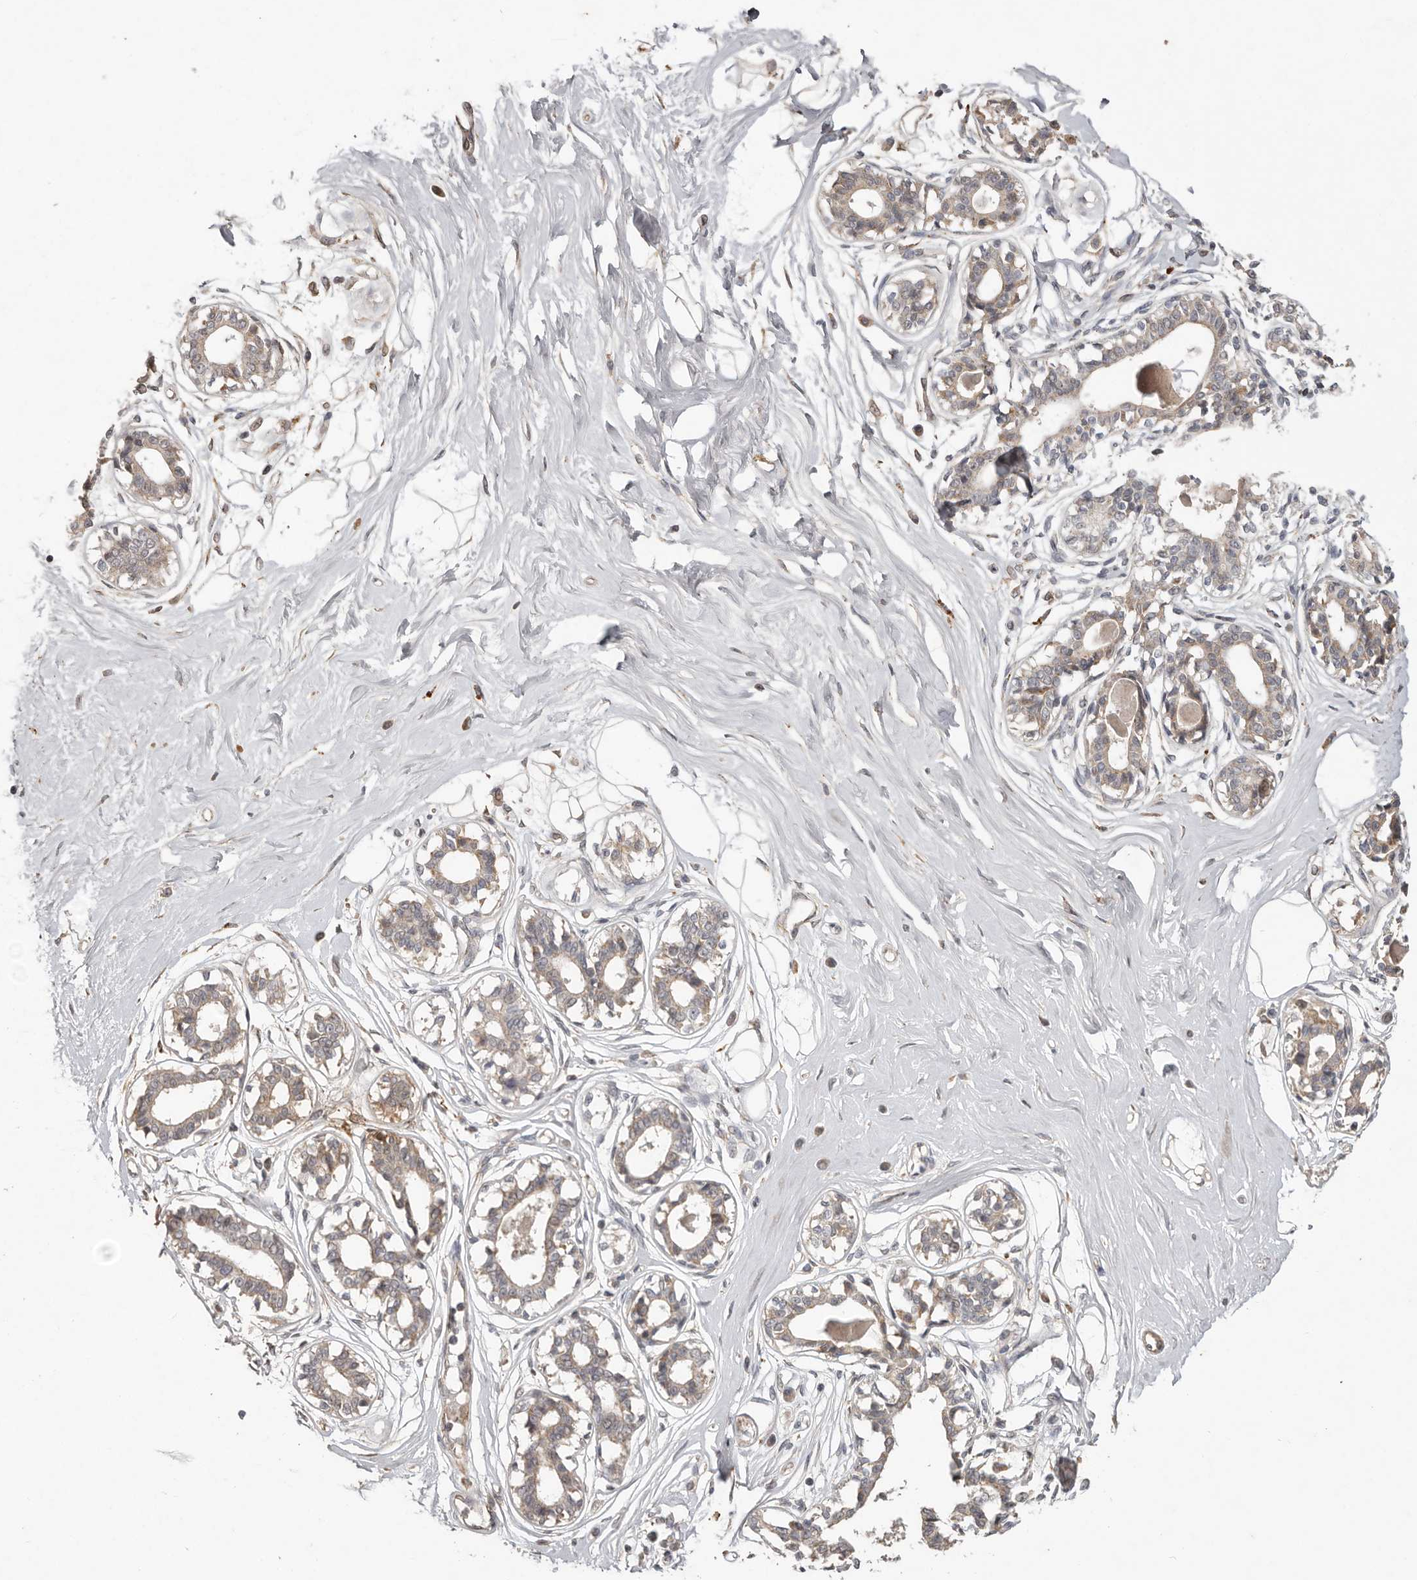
{"staining": {"intensity": "negative", "quantity": "none", "location": "none"}, "tissue": "breast", "cell_type": "Adipocytes", "image_type": "normal", "snomed": [{"axis": "morphology", "description": "Normal tissue, NOS"}, {"axis": "topography", "description": "Breast"}], "caption": "Micrograph shows no significant protein staining in adipocytes of benign breast.", "gene": "PLOD2", "patient": {"sex": "female", "age": 45}}